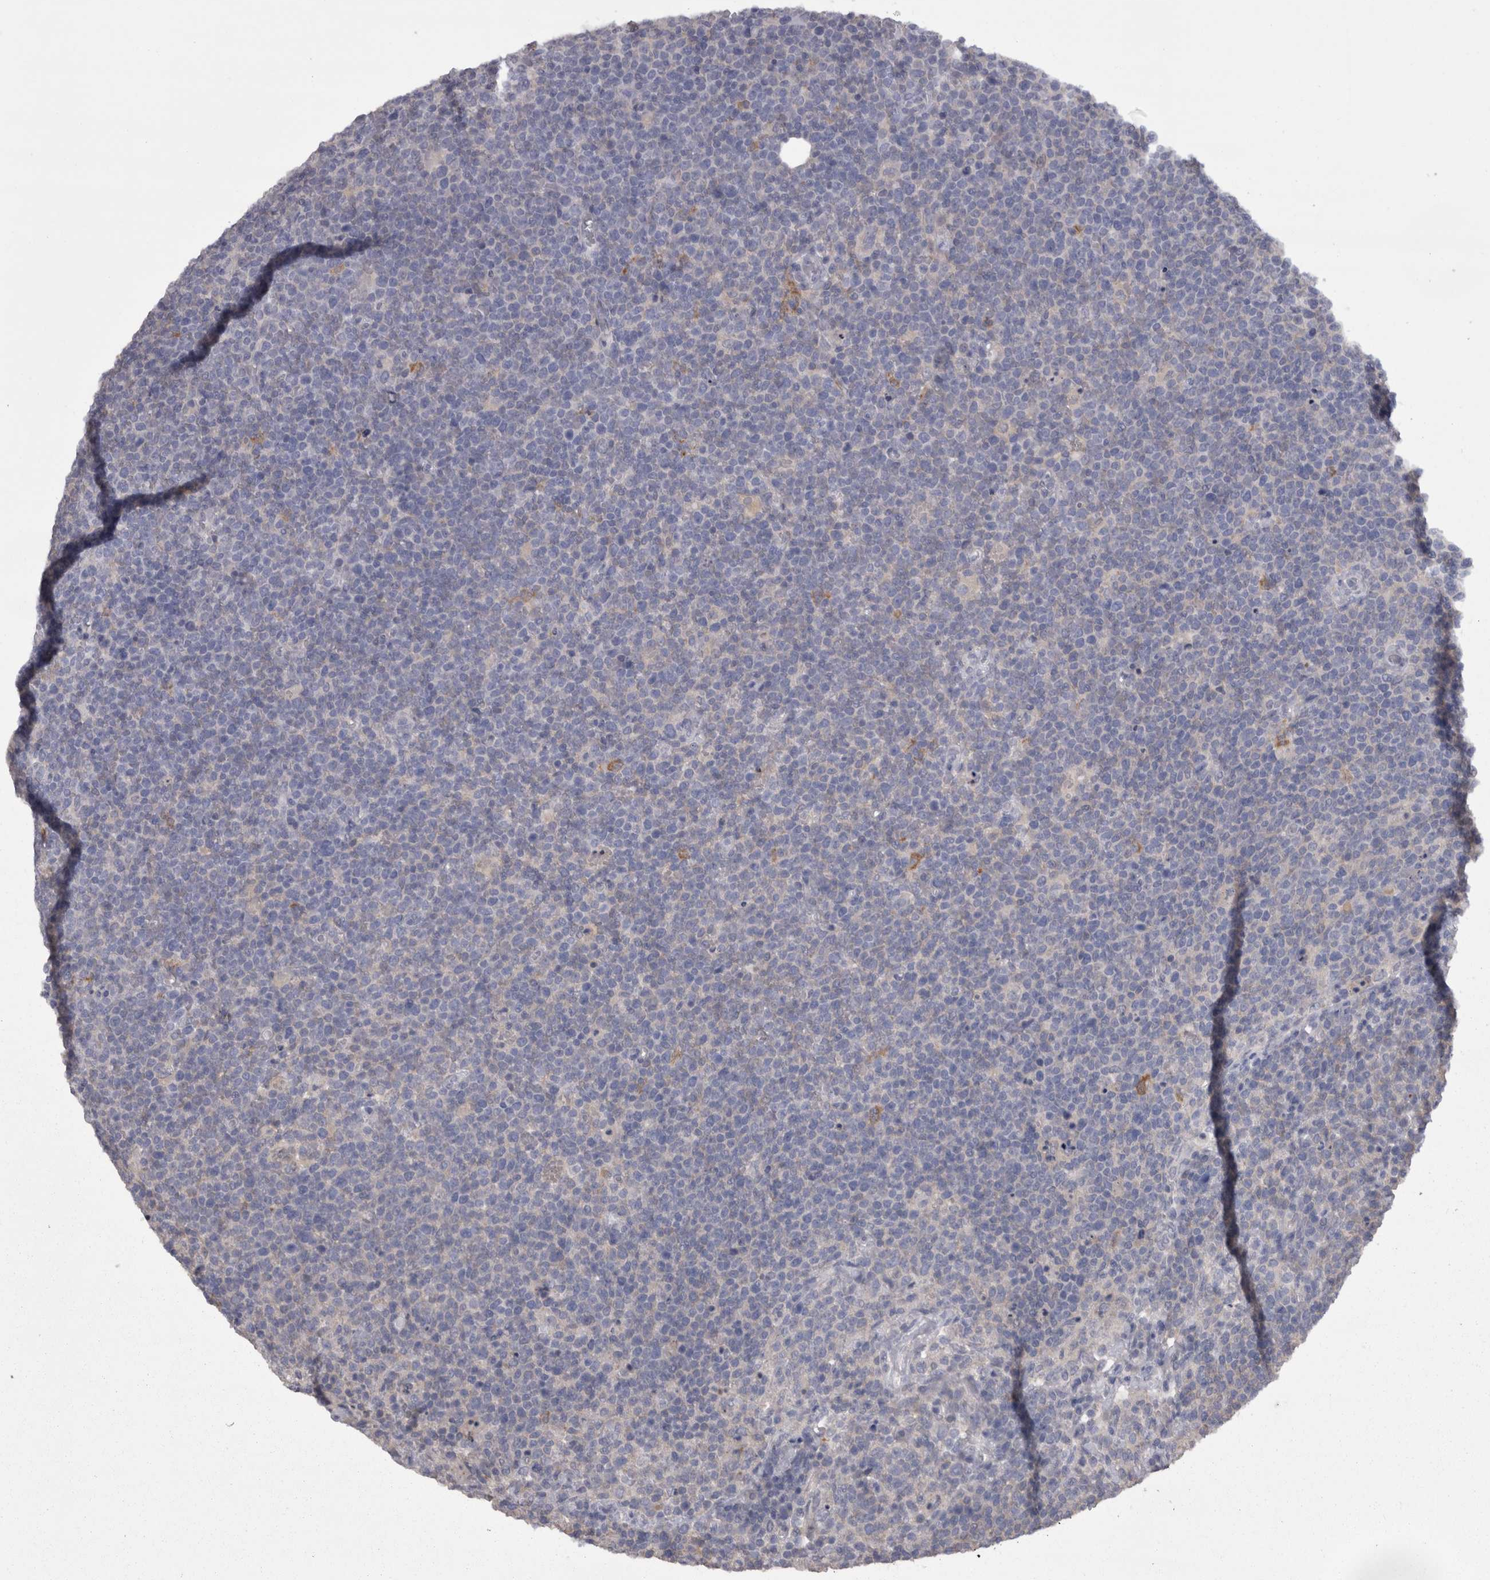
{"staining": {"intensity": "weak", "quantity": "<25%", "location": "cytoplasmic/membranous"}, "tissue": "lymphoma", "cell_type": "Tumor cells", "image_type": "cancer", "snomed": [{"axis": "morphology", "description": "Malignant lymphoma, non-Hodgkin's type, High grade"}, {"axis": "topography", "description": "Lymph node"}], "caption": "Micrograph shows no protein positivity in tumor cells of high-grade malignant lymphoma, non-Hodgkin's type tissue.", "gene": "CAMK2D", "patient": {"sex": "male", "age": 61}}